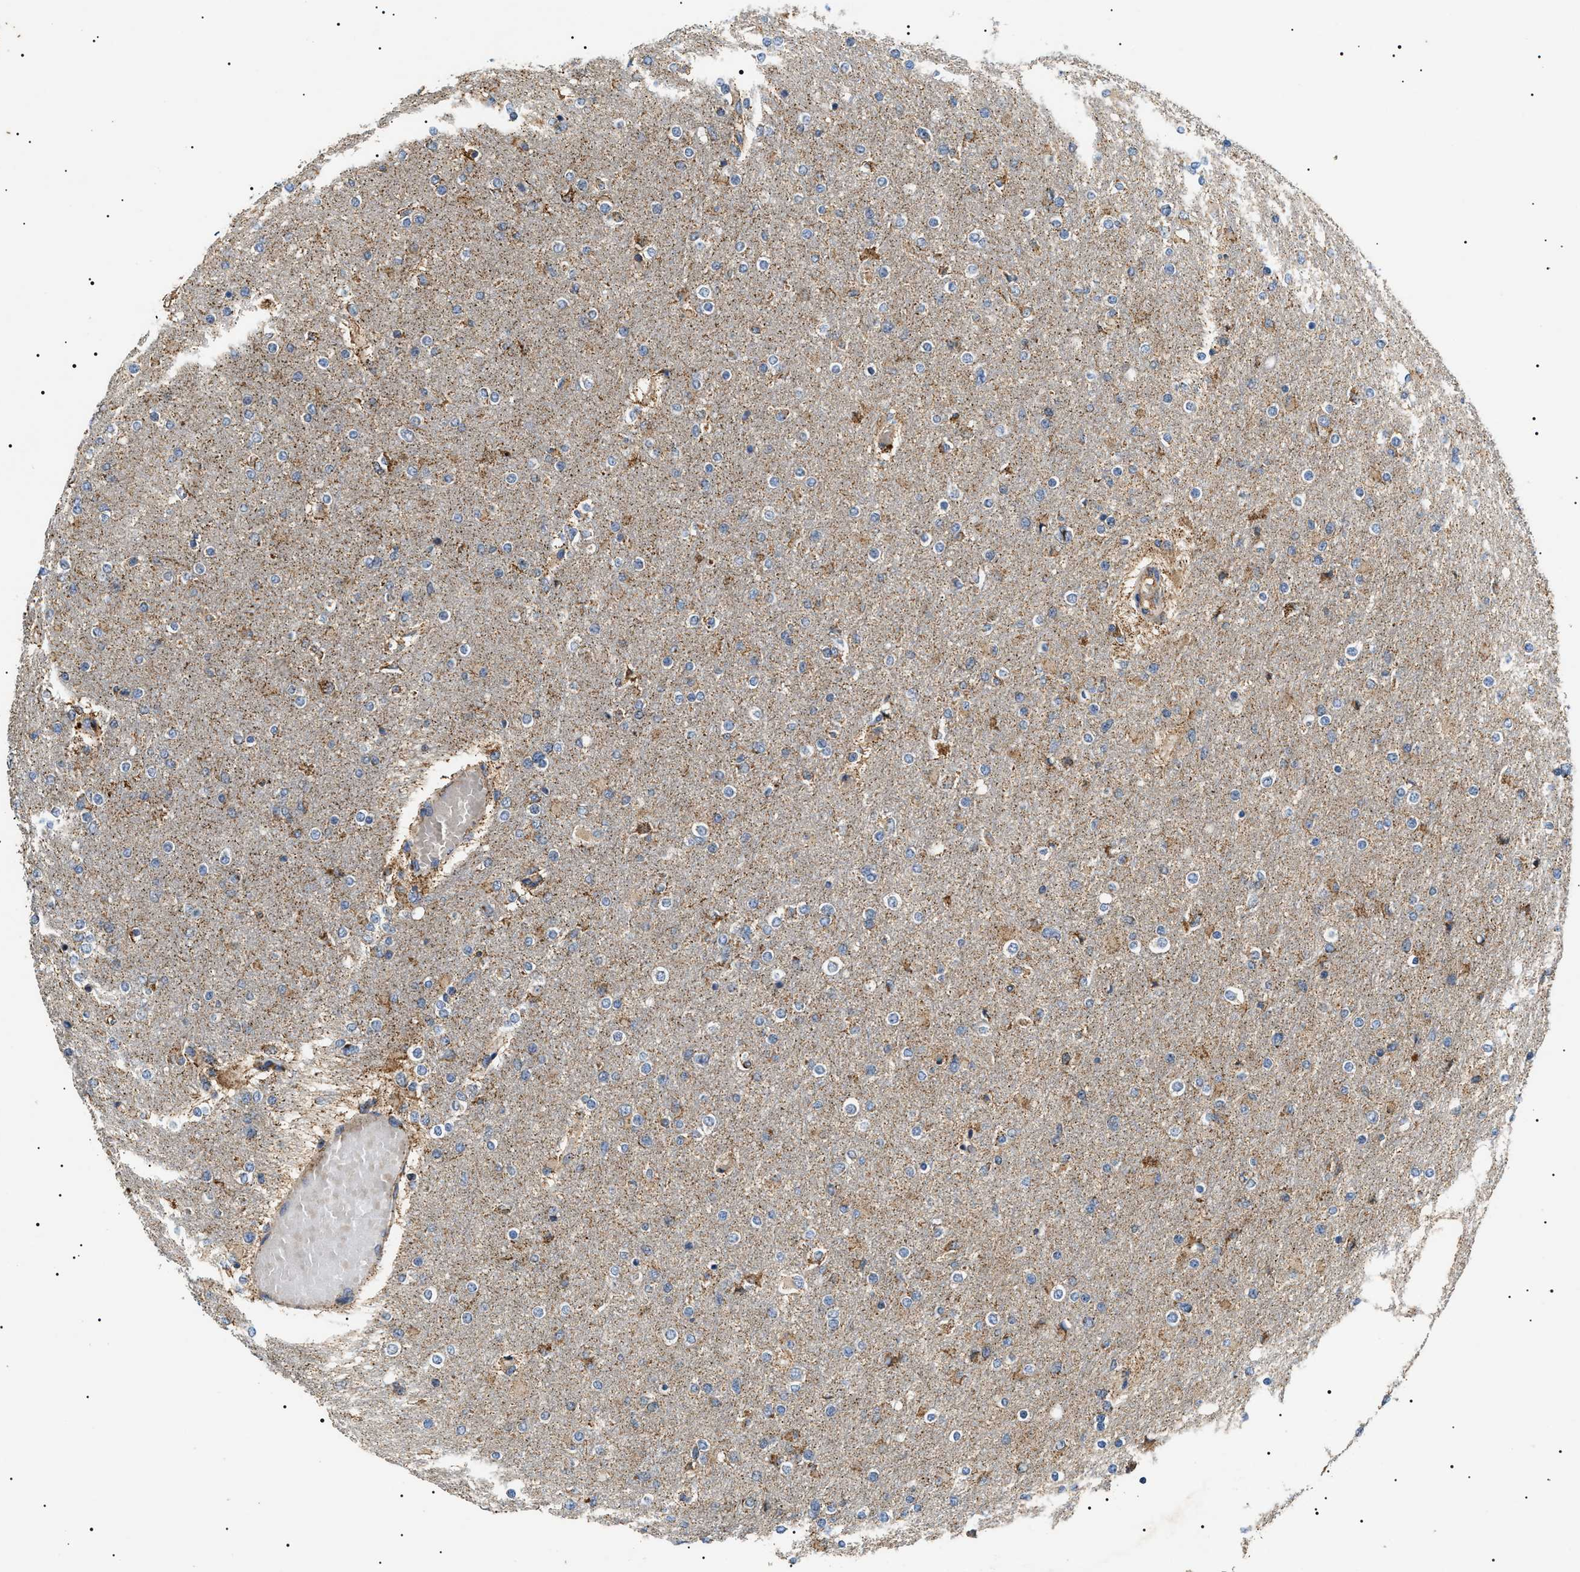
{"staining": {"intensity": "moderate", "quantity": "<25%", "location": "cytoplasmic/membranous"}, "tissue": "glioma", "cell_type": "Tumor cells", "image_type": "cancer", "snomed": [{"axis": "morphology", "description": "Glioma, malignant, High grade"}, {"axis": "topography", "description": "Cerebral cortex"}], "caption": "DAB immunohistochemical staining of human malignant high-grade glioma exhibits moderate cytoplasmic/membranous protein positivity in approximately <25% of tumor cells.", "gene": "OXSM", "patient": {"sex": "female", "age": 36}}